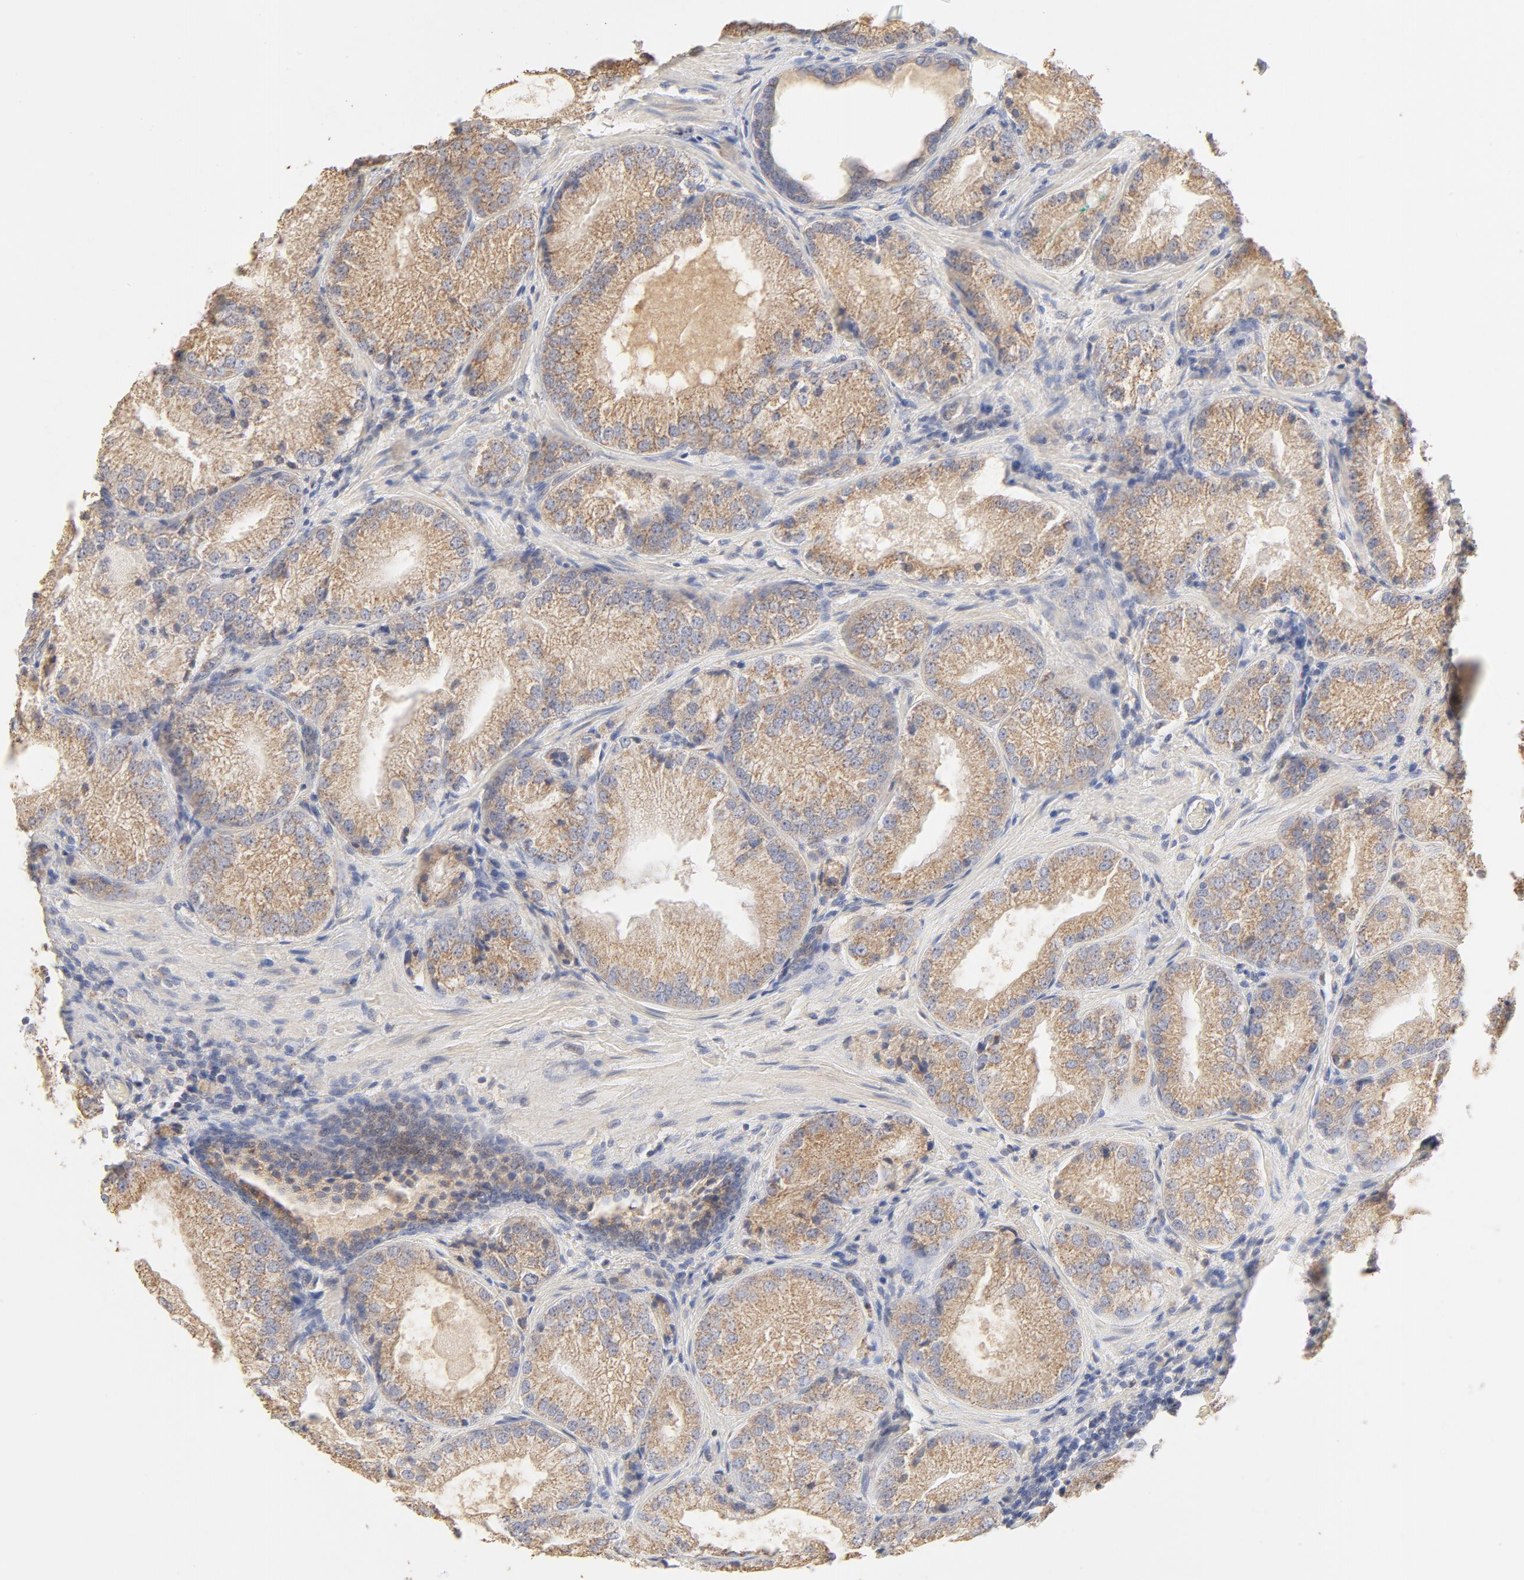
{"staining": {"intensity": "weak", "quantity": ">75%", "location": "cytoplasmic/membranous"}, "tissue": "prostate cancer", "cell_type": "Tumor cells", "image_type": "cancer", "snomed": [{"axis": "morphology", "description": "Adenocarcinoma, Low grade"}, {"axis": "topography", "description": "Prostate"}], "caption": "IHC image of neoplastic tissue: human prostate adenocarcinoma (low-grade) stained using immunohistochemistry exhibits low levels of weak protein expression localized specifically in the cytoplasmic/membranous of tumor cells, appearing as a cytoplasmic/membranous brown color.", "gene": "FCGBP", "patient": {"sex": "male", "age": 60}}